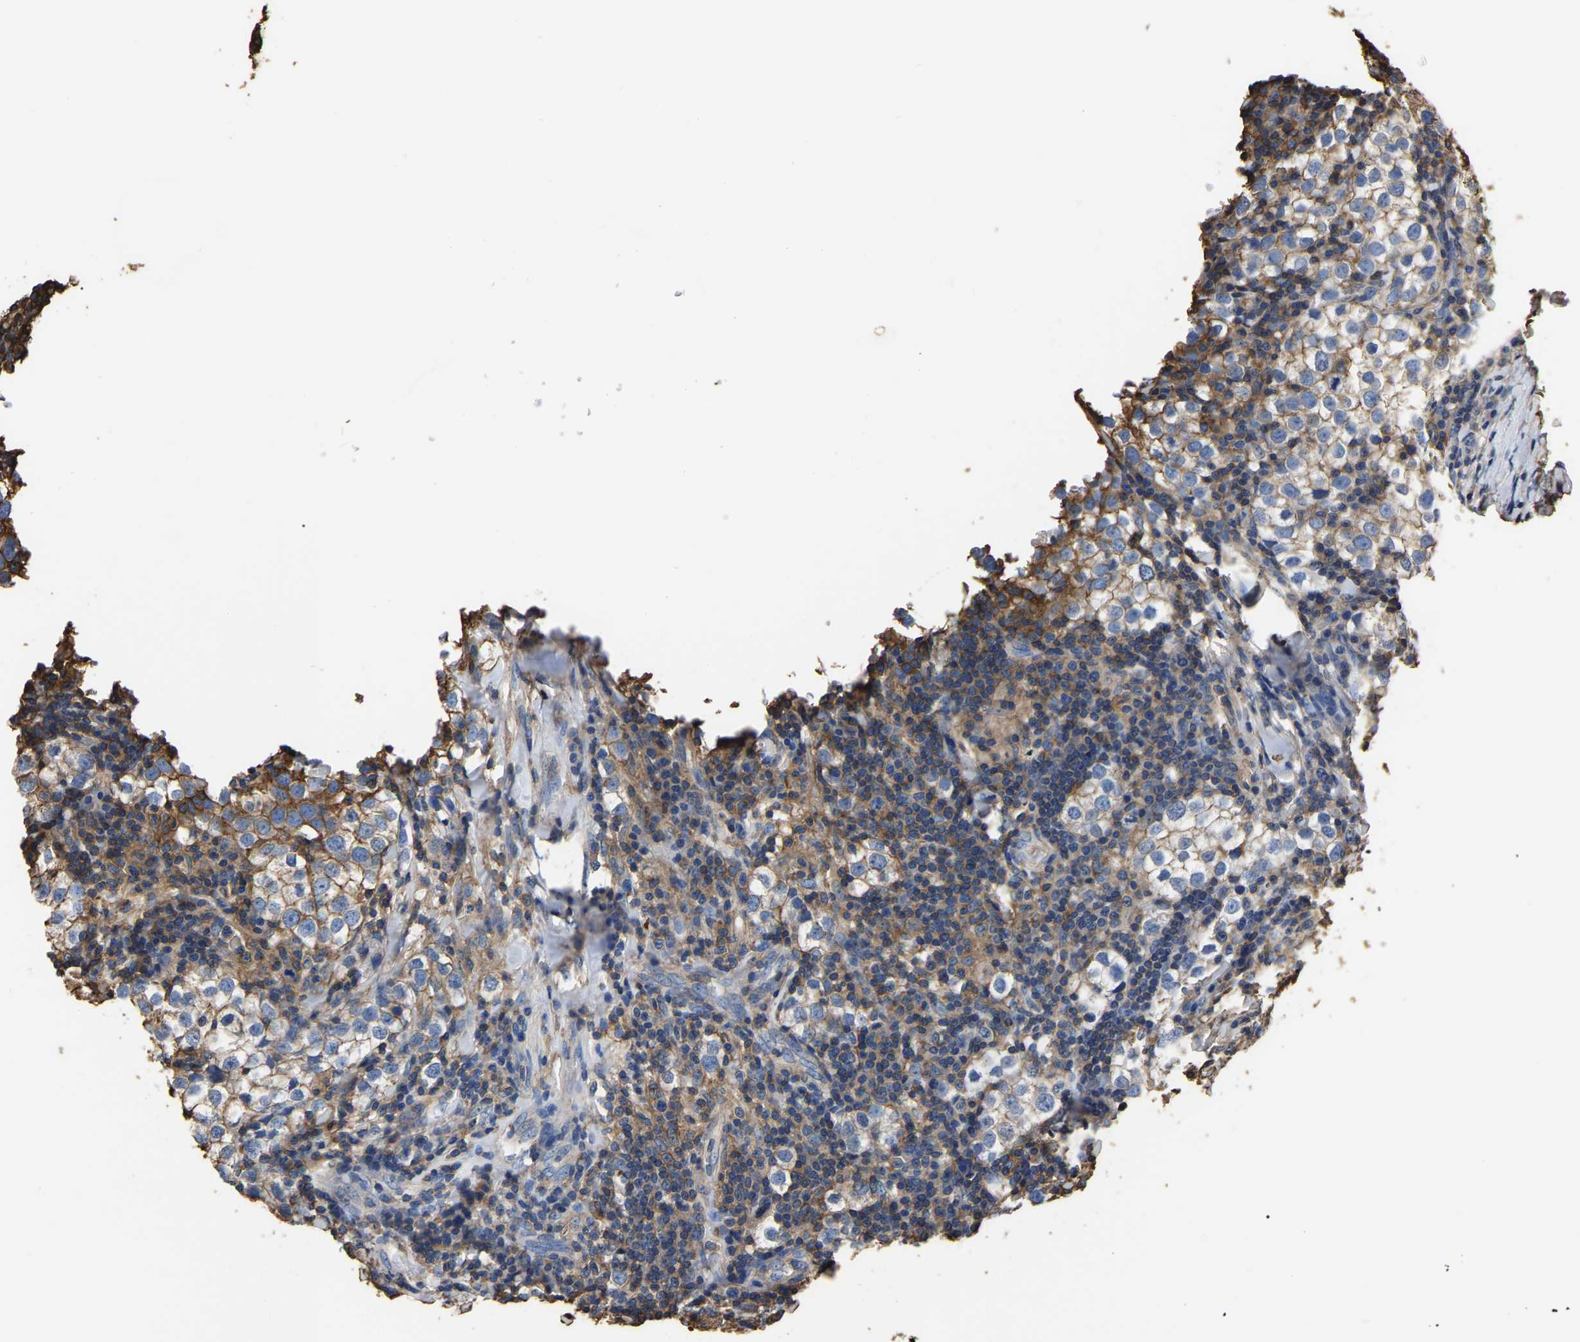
{"staining": {"intensity": "weak", "quantity": ">75%", "location": "cytoplasmic/membranous"}, "tissue": "testis cancer", "cell_type": "Tumor cells", "image_type": "cancer", "snomed": [{"axis": "morphology", "description": "Seminoma, NOS"}, {"axis": "morphology", "description": "Carcinoma, Embryonal, NOS"}, {"axis": "topography", "description": "Testis"}], "caption": "Protein staining of testis cancer tissue exhibits weak cytoplasmic/membranous staining in about >75% of tumor cells.", "gene": "ARMT1", "patient": {"sex": "male", "age": 36}}